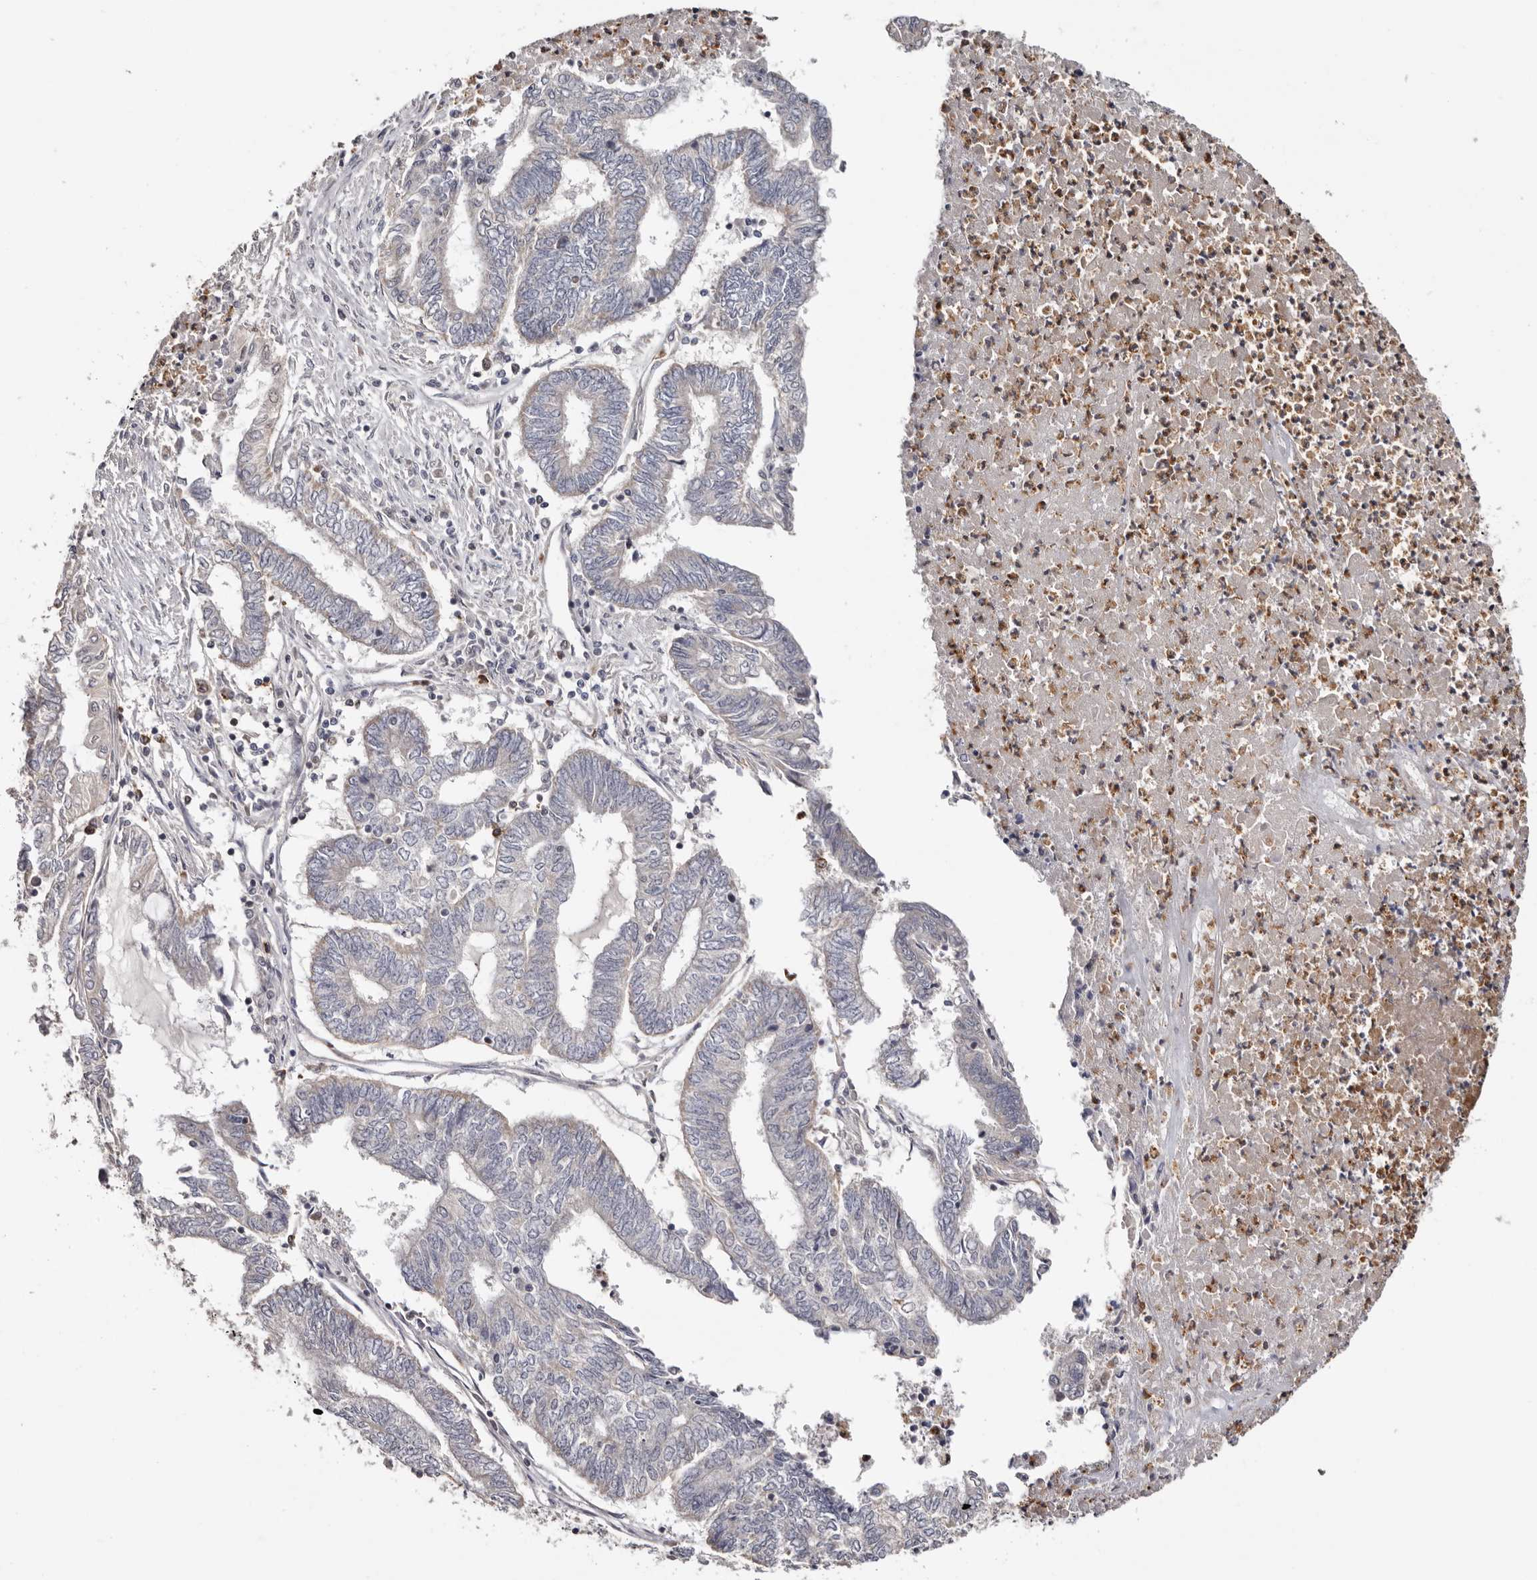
{"staining": {"intensity": "negative", "quantity": "none", "location": "none"}, "tissue": "endometrial cancer", "cell_type": "Tumor cells", "image_type": "cancer", "snomed": [{"axis": "morphology", "description": "Adenocarcinoma, NOS"}, {"axis": "topography", "description": "Uterus"}, {"axis": "topography", "description": "Endometrium"}], "caption": "The photomicrograph demonstrates no staining of tumor cells in endometrial cancer.", "gene": "SMAD7", "patient": {"sex": "female", "age": 70}}